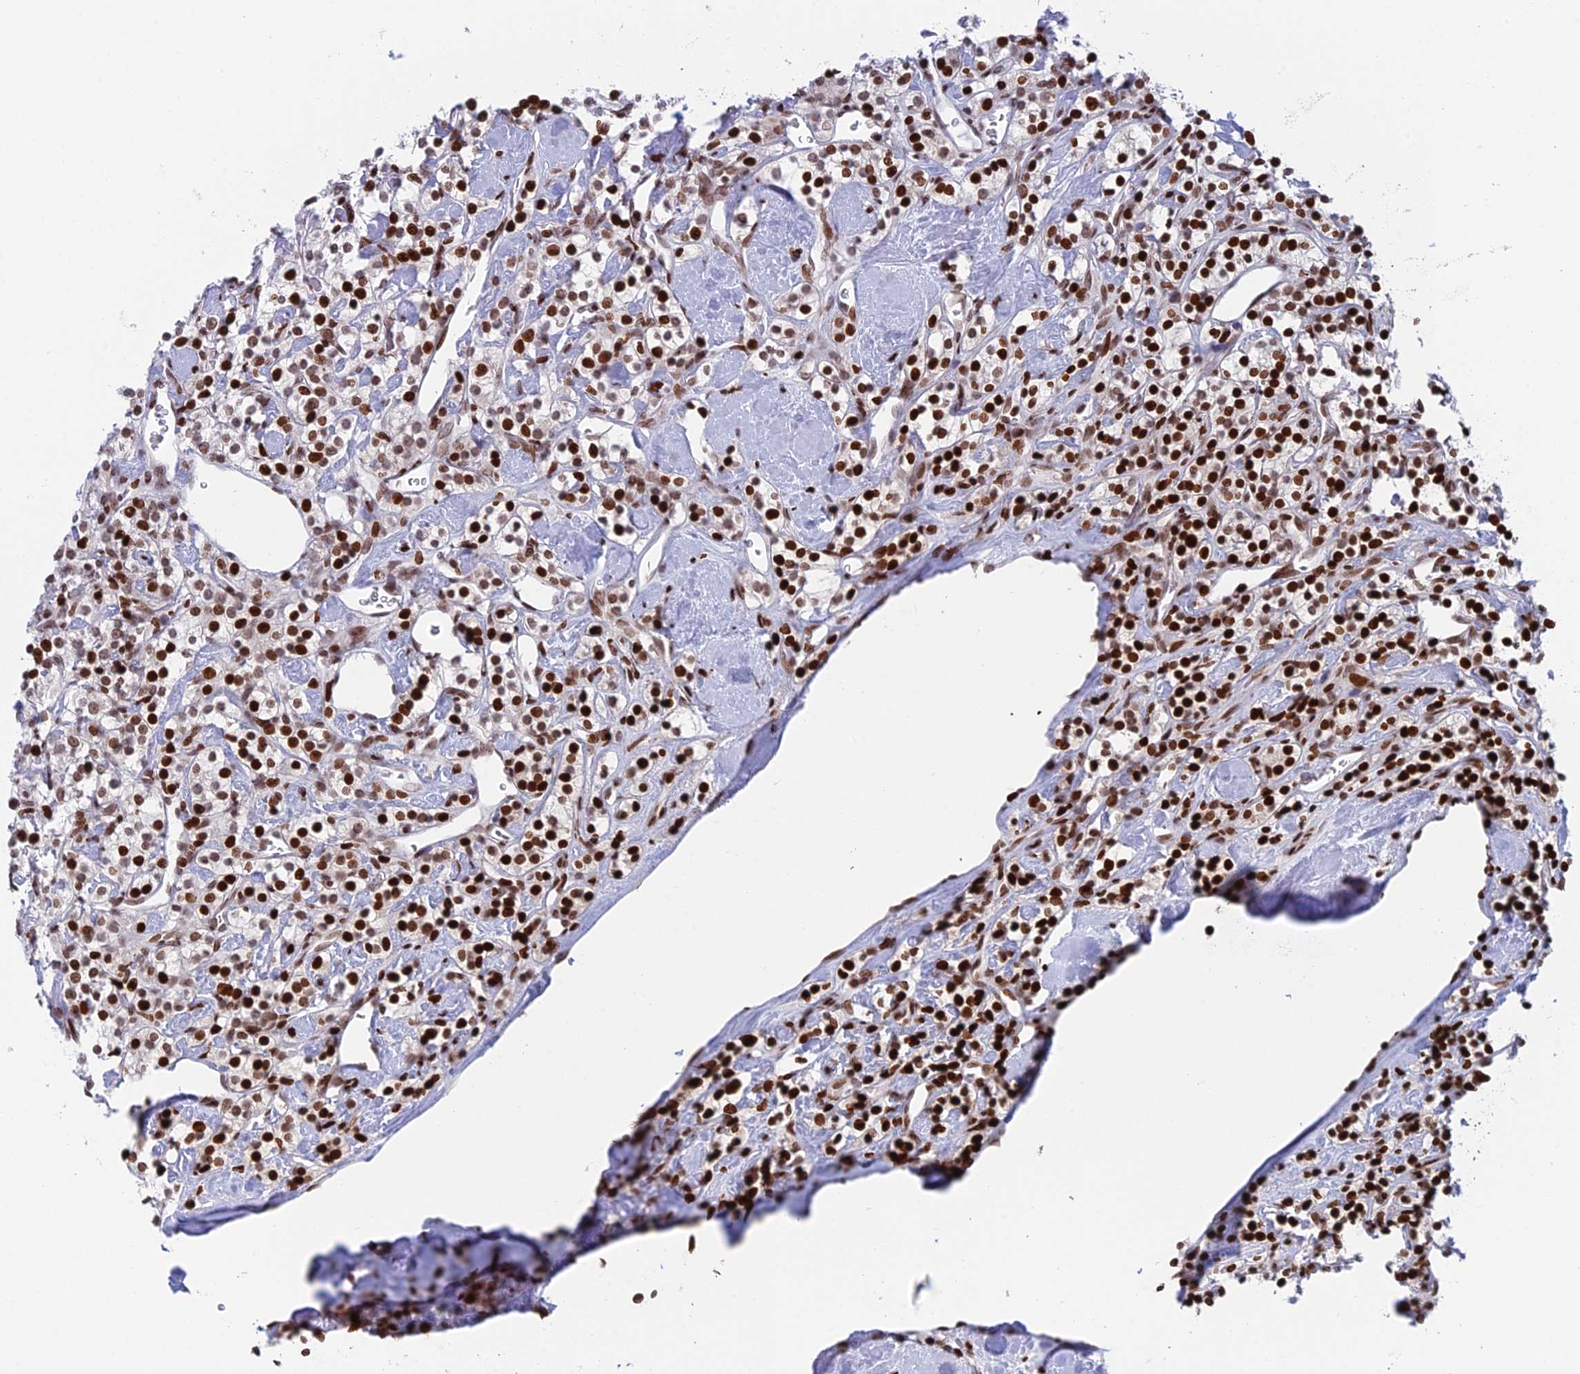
{"staining": {"intensity": "strong", "quantity": ">75%", "location": "nuclear"}, "tissue": "renal cancer", "cell_type": "Tumor cells", "image_type": "cancer", "snomed": [{"axis": "morphology", "description": "Adenocarcinoma, NOS"}, {"axis": "topography", "description": "Kidney"}], "caption": "Renal cancer (adenocarcinoma) stained with DAB (3,3'-diaminobenzidine) IHC exhibits high levels of strong nuclear positivity in approximately >75% of tumor cells. The protein is stained brown, and the nuclei are stained in blue (DAB IHC with brightfield microscopy, high magnification).", "gene": "RPAP1", "patient": {"sex": "male", "age": 77}}